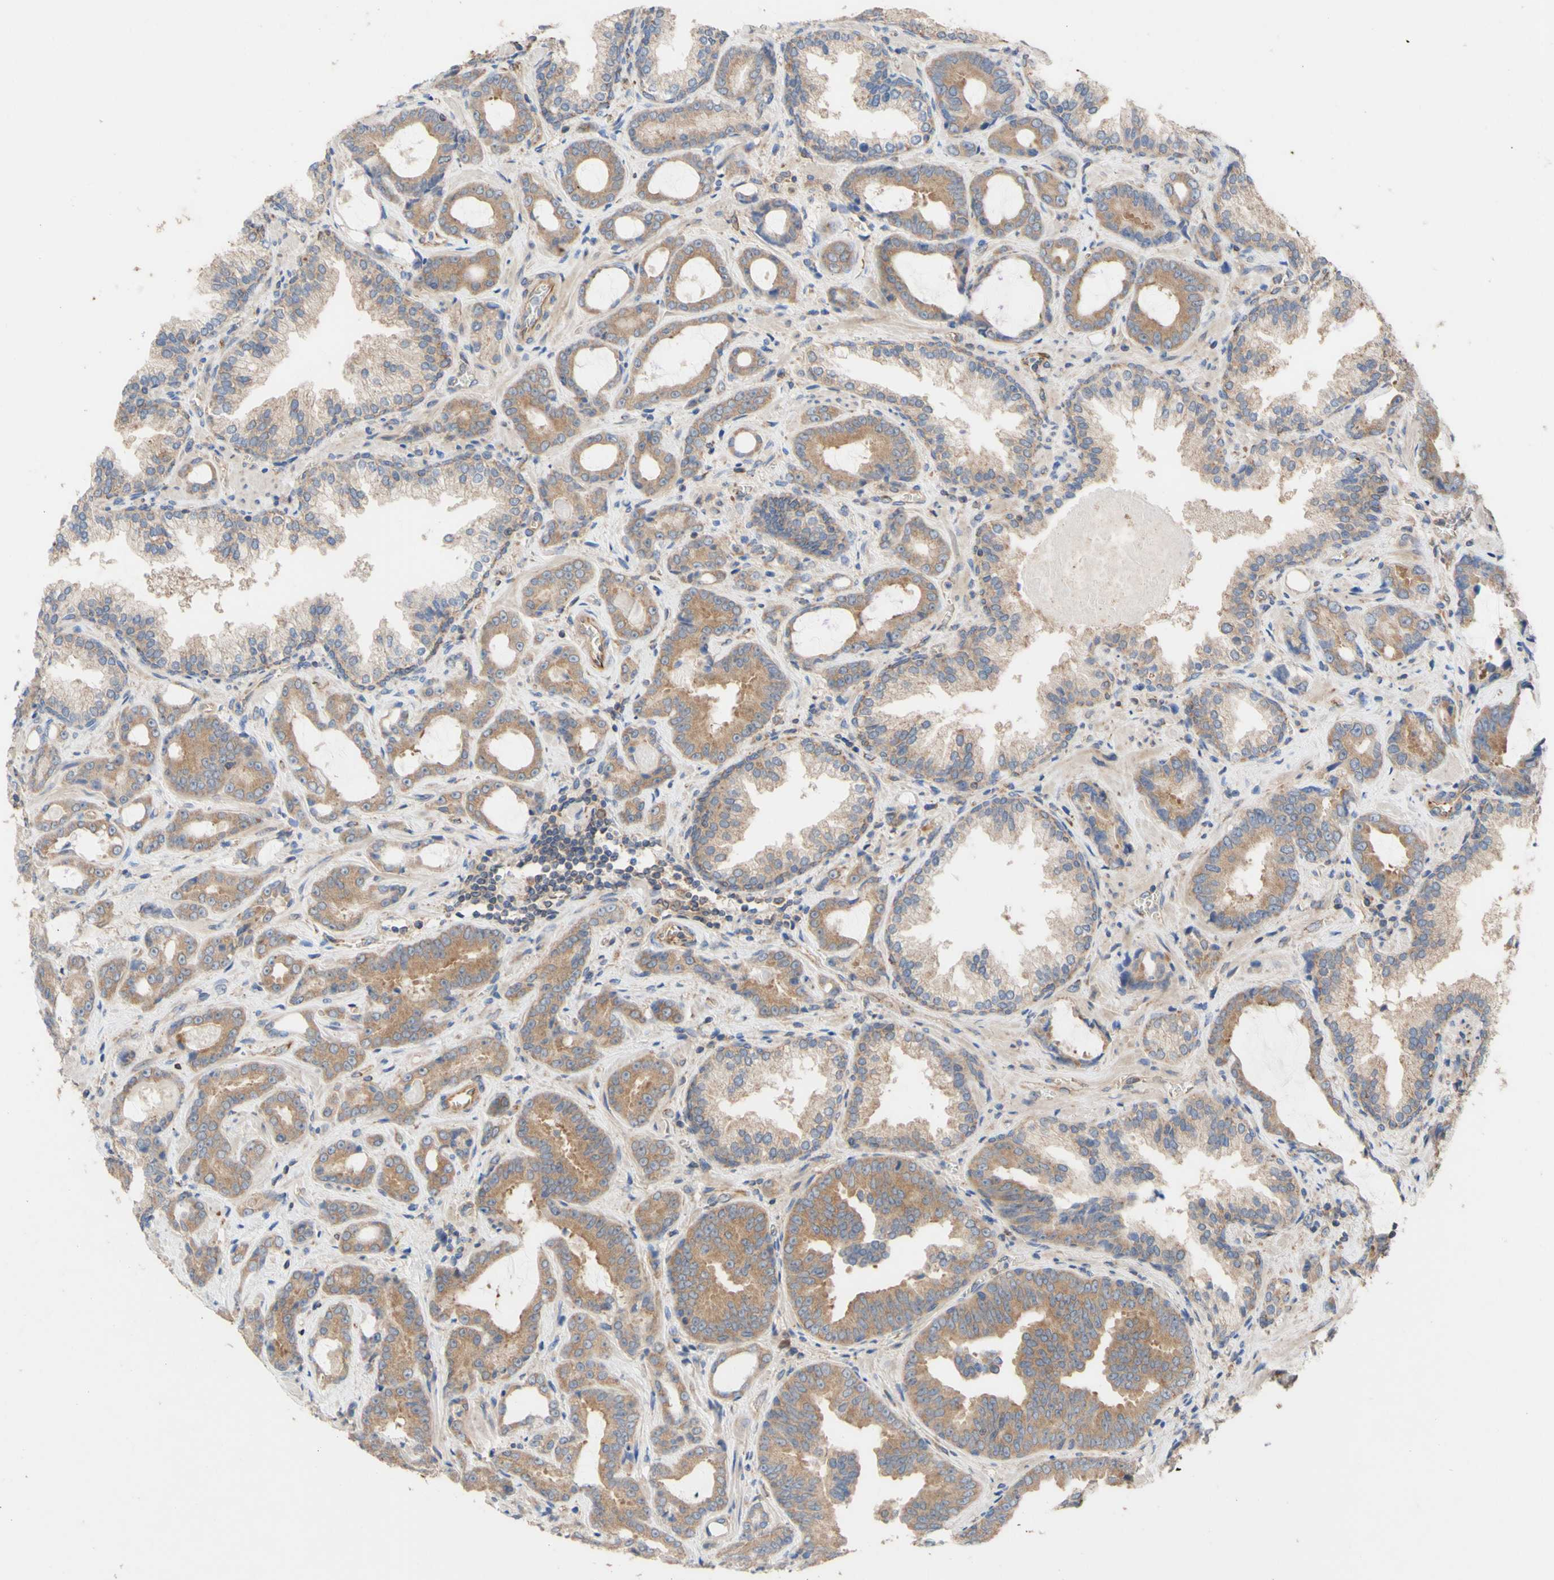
{"staining": {"intensity": "moderate", "quantity": ">75%", "location": "cytoplasmic/membranous"}, "tissue": "prostate cancer", "cell_type": "Tumor cells", "image_type": "cancer", "snomed": [{"axis": "morphology", "description": "Adenocarcinoma, Low grade"}, {"axis": "topography", "description": "Prostate"}], "caption": "Human low-grade adenocarcinoma (prostate) stained for a protein (brown) exhibits moderate cytoplasmic/membranous positive expression in about >75% of tumor cells.", "gene": "EIF2S3", "patient": {"sex": "male", "age": 60}}